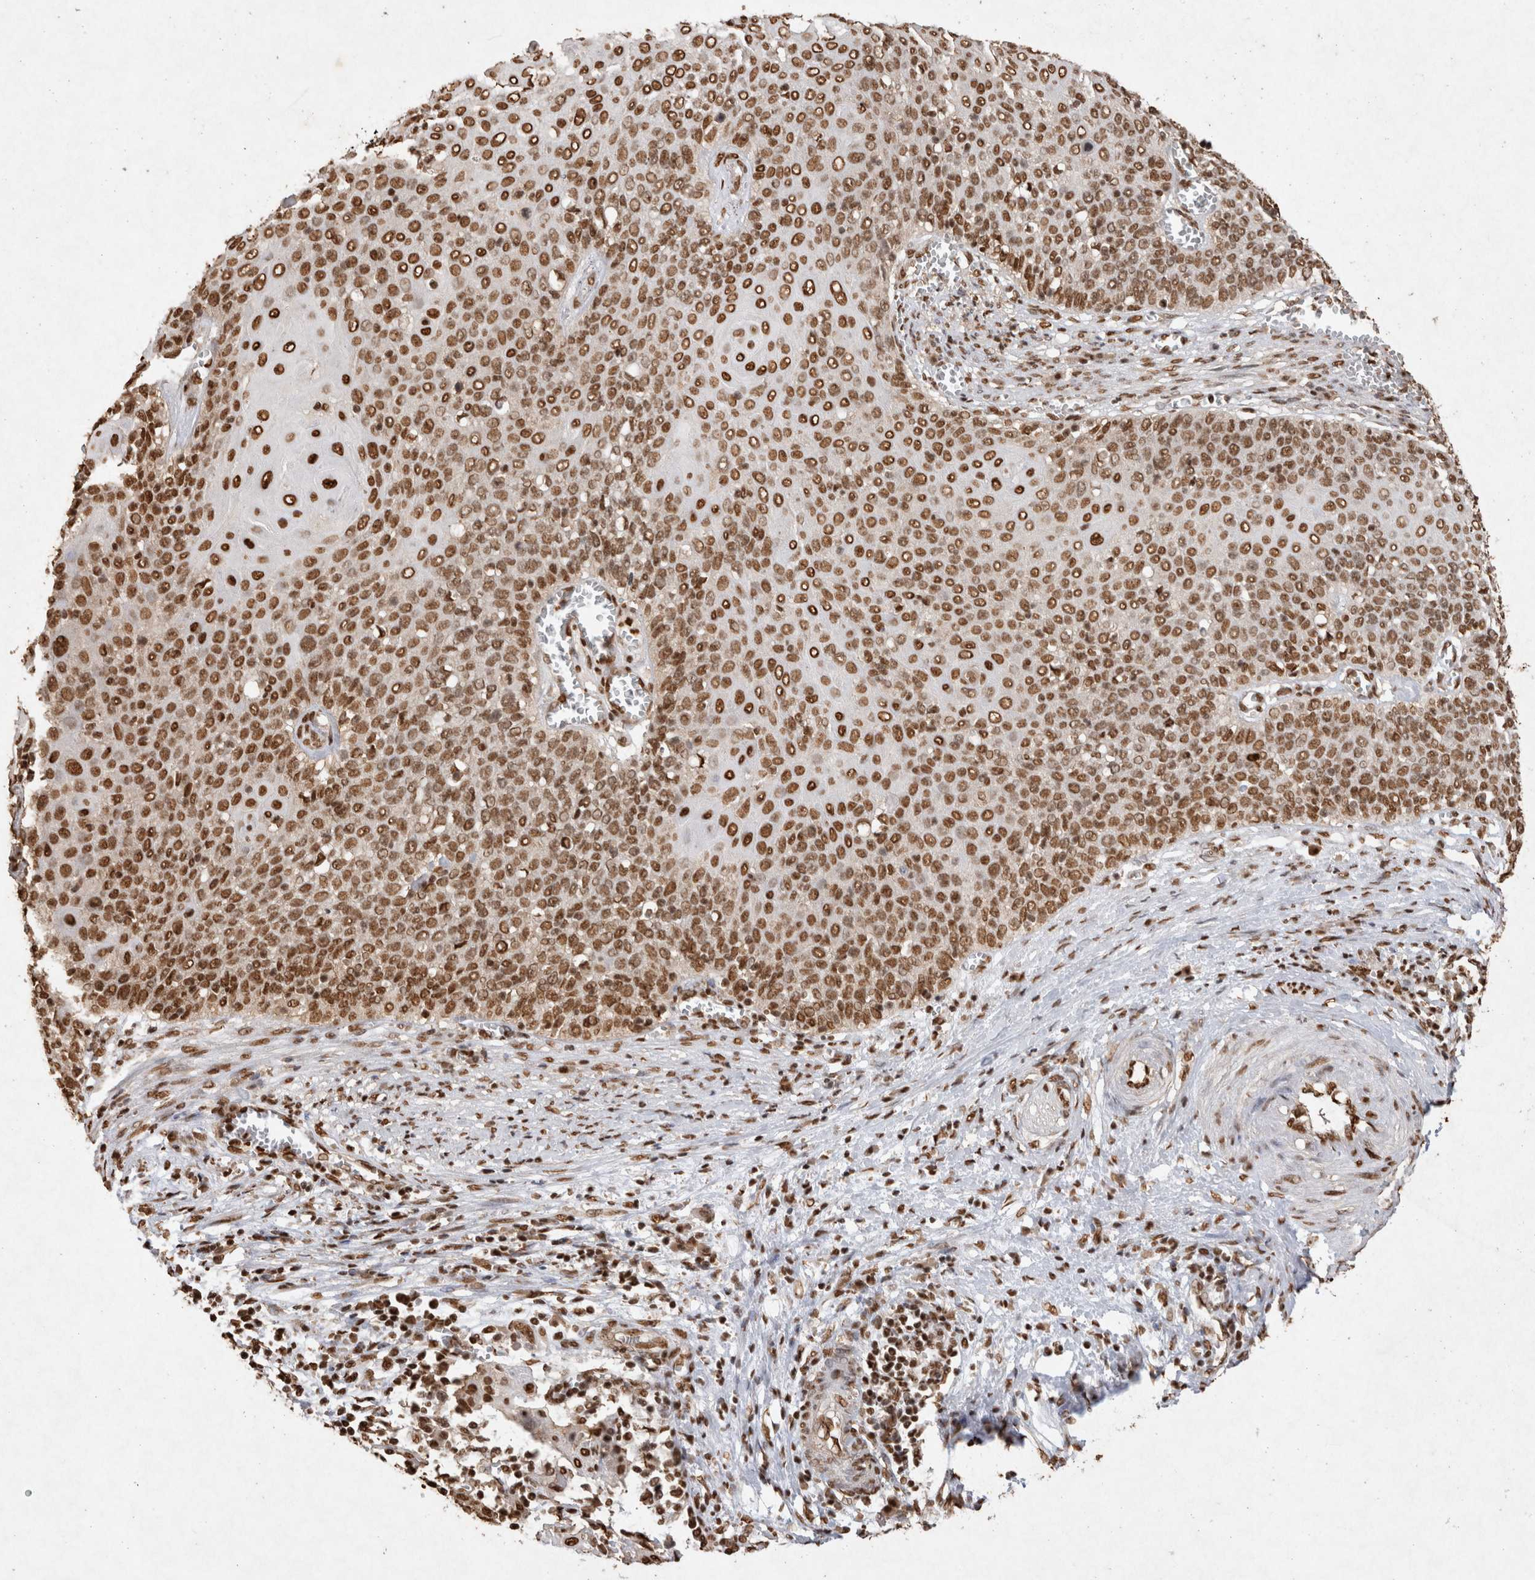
{"staining": {"intensity": "moderate", "quantity": ">75%", "location": "nuclear"}, "tissue": "cervical cancer", "cell_type": "Tumor cells", "image_type": "cancer", "snomed": [{"axis": "morphology", "description": "Squamous cell carcinoma, NOS"}, {"axis": "topography", "description": "Cervix"}], "caption": "High-magnification brightfield microscopy of cervical squamous cell carcinoma stained with DAB (3,3'-diaminobenzidine) (brown) and counterstained with hematoxylin (blue). tumor cells exhibit moderate nuclear staining is present in approximately>75% of cells.", "gene": "HDGF", "patient": {"sex": "female", "age": 39}}